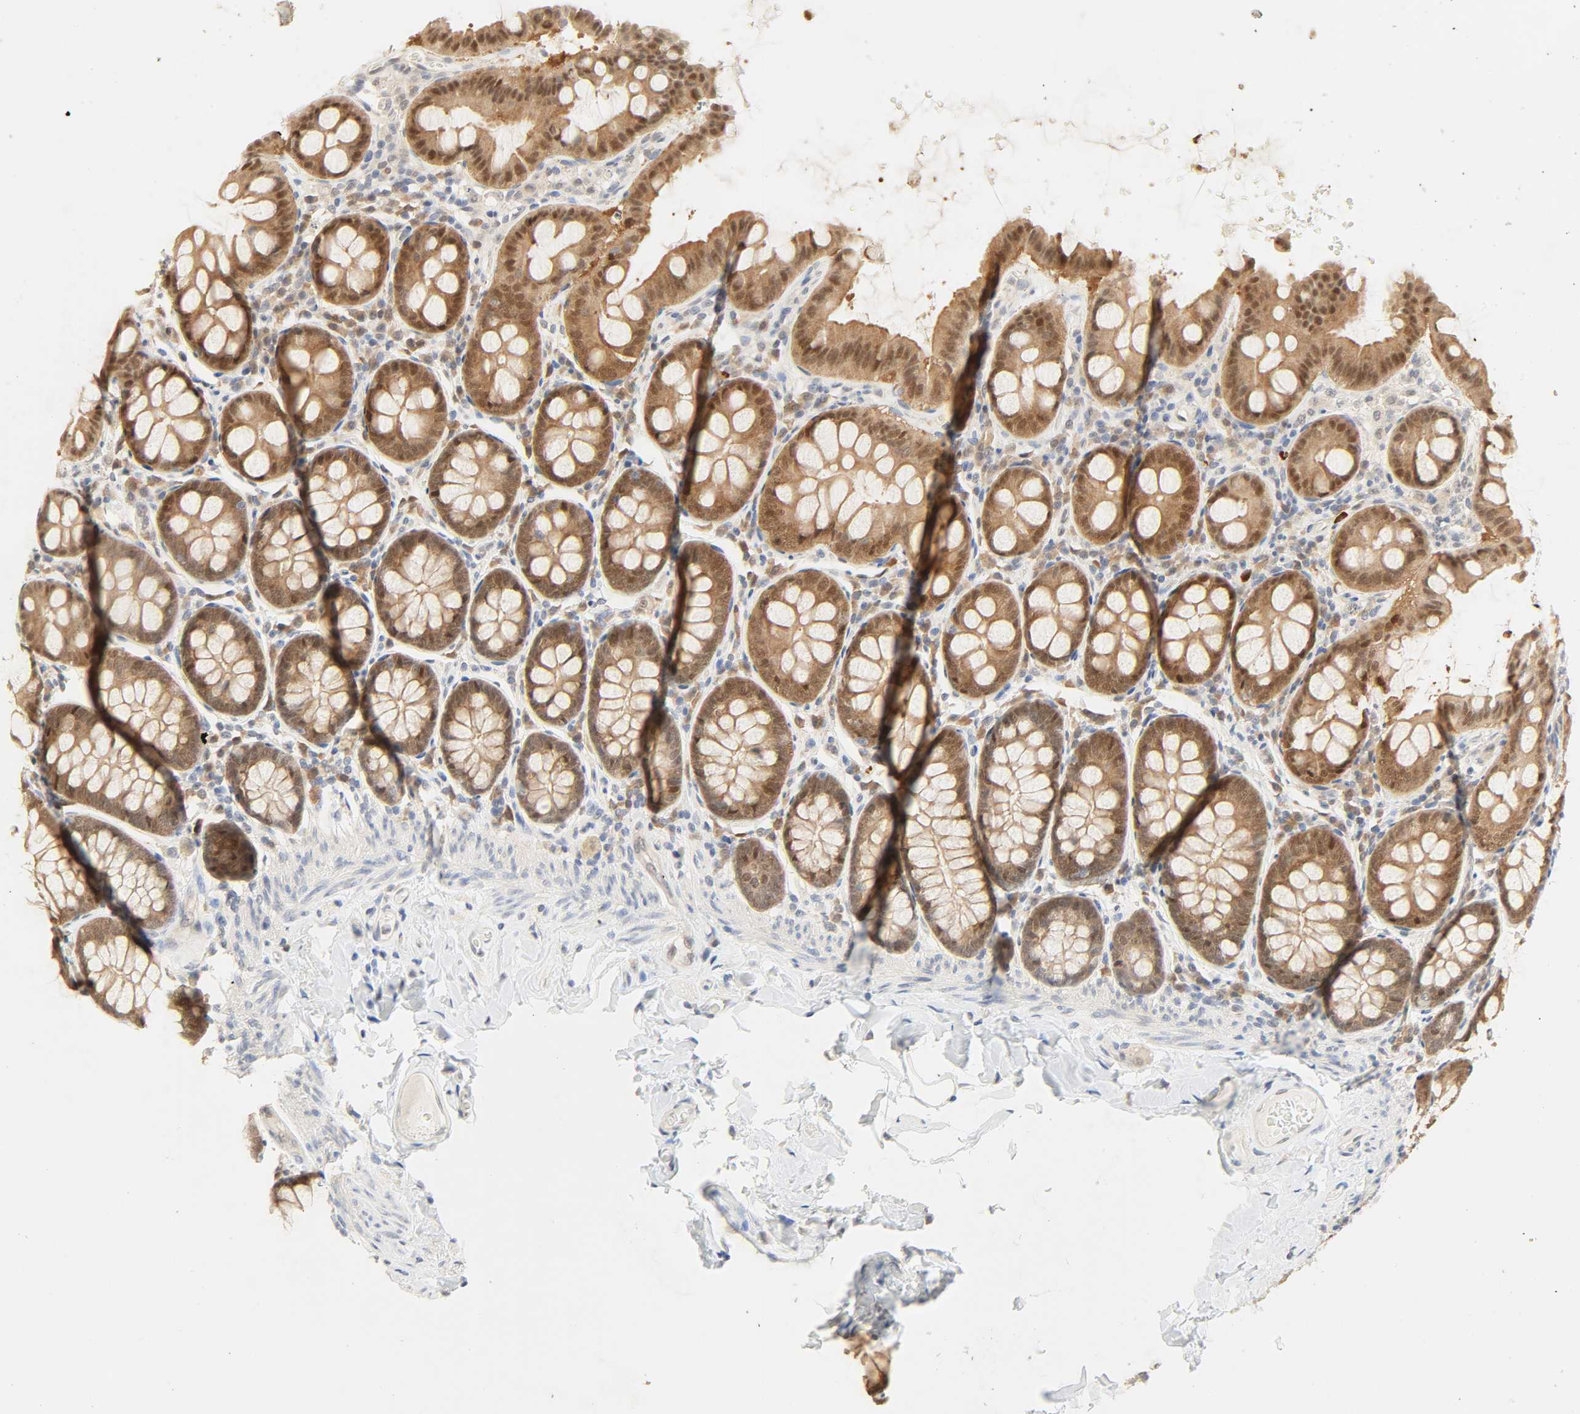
{"staining": {"intensity": "negative", "quantity": "none", "location": "none"}, "tissue": "colon", "cell_type": "Endothelial cells", "image_type": "normal", "snomed": [{"axis": "morphology", "description": "Normal tissue, NOS"}, {"axis": "topography", "description": "Colon"}], "caption": "This is an IHC histopathology image of benign colon. There is no expression in endothelial cells.", "gene": "ACSS2", "patient": {"sex": "female", "age": 61}}